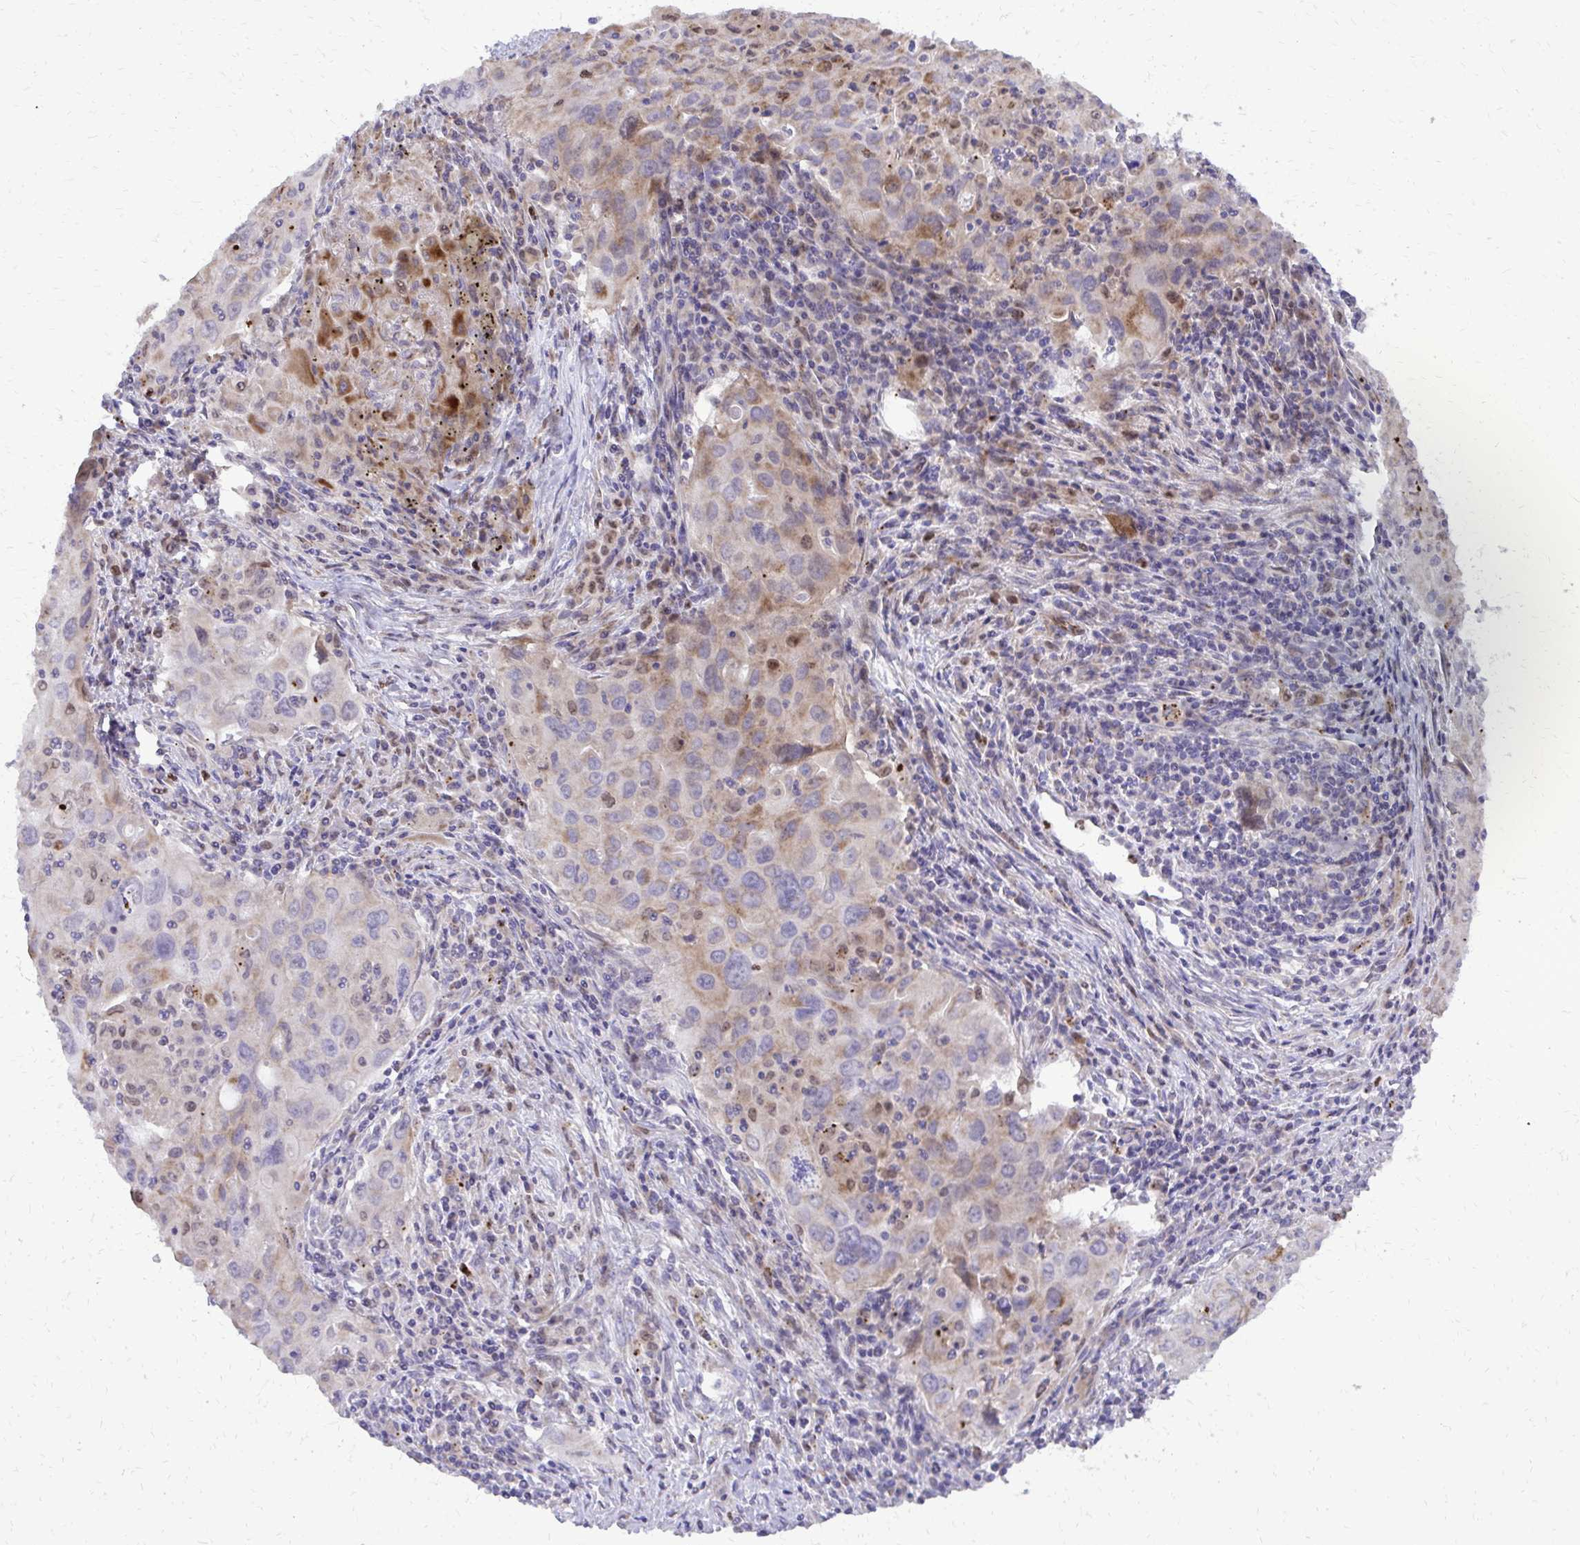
{"staining": {"intensity": "moderate", "quantity": "<25%", "location": "cytoplasmic/membranous"}, "tissue": "lung cancer", "cell_type": "Tumor cells", "image_type": "cancer", "snomed": [{"axis": "morphology", "description": "Adenocarcinoma, NOS"}, {"axis": "morphology", "description": "Adenocarcinoma, metastatic, NOS"}, {"axis": "topography", "description": "Lymph node"}, {"axis": "topography", "description": "Lung"}], "caption": "Metastatic adenocarcinoma (lung) stained with immunohistochemistry exhibits moderate cytoplasmic/membranous positivity in approximately <25% of tumor cells.", "gene": "ABCC3", "patient": {"sex": "female", "age": 42}}